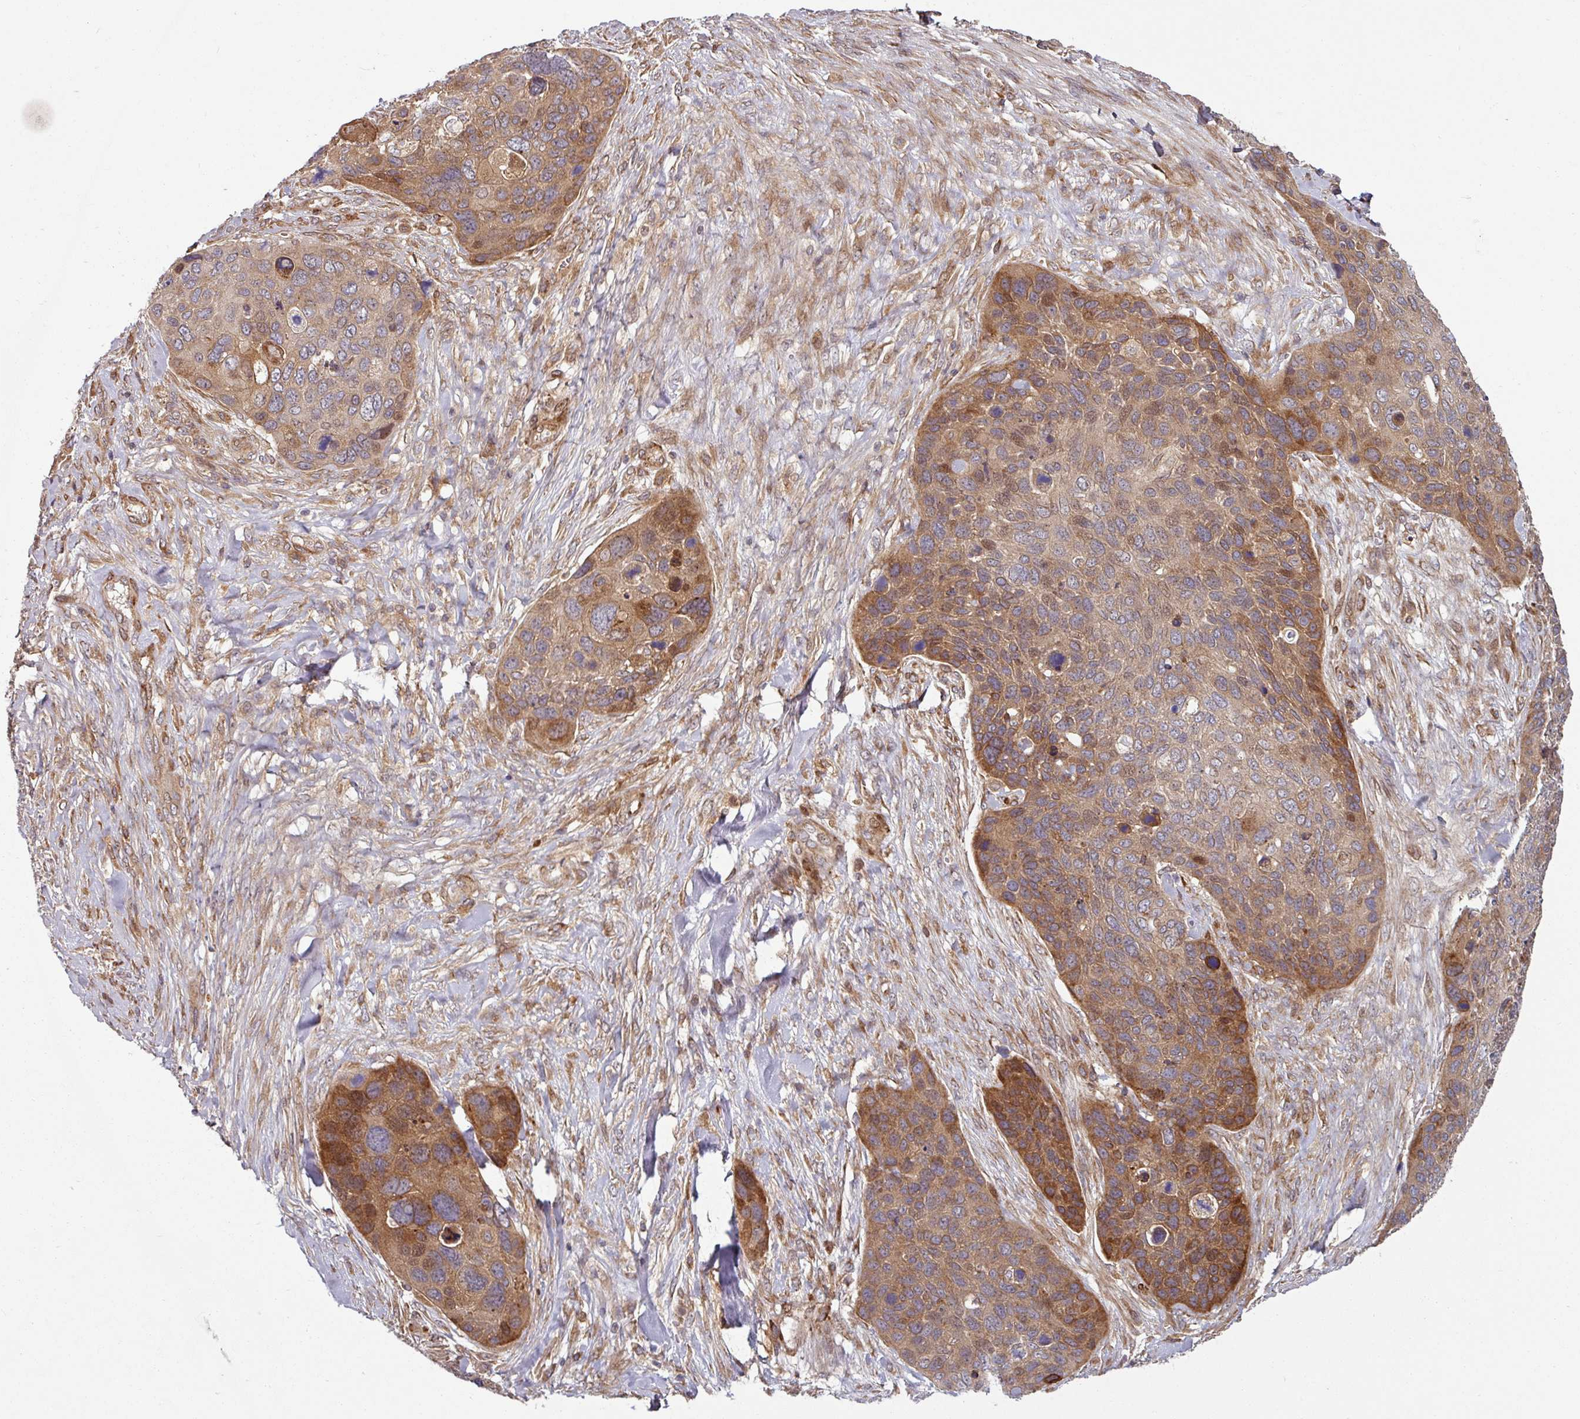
{"staining": {"intensity": "moderate", "quantity": ">75%", "location": "cytoplasmic/membranous"}, "tissue": "skin cancer", "cell_type": "Tumor cells", "image_type": "cancer", "snomed": [{"axis": "morphology", "description": "Basal cell carcinoma"}, {"axis": "topography", "description": "Skin"}], "caption": "The histopathology image shows staining of skin cancer (basal cell carcinoma), revealing moderate cytoplasmic/membranous protein staining (brown color) within tumor cells.", "gene": "RAB5A", "patient": {"sex": "female", "age": 74}}